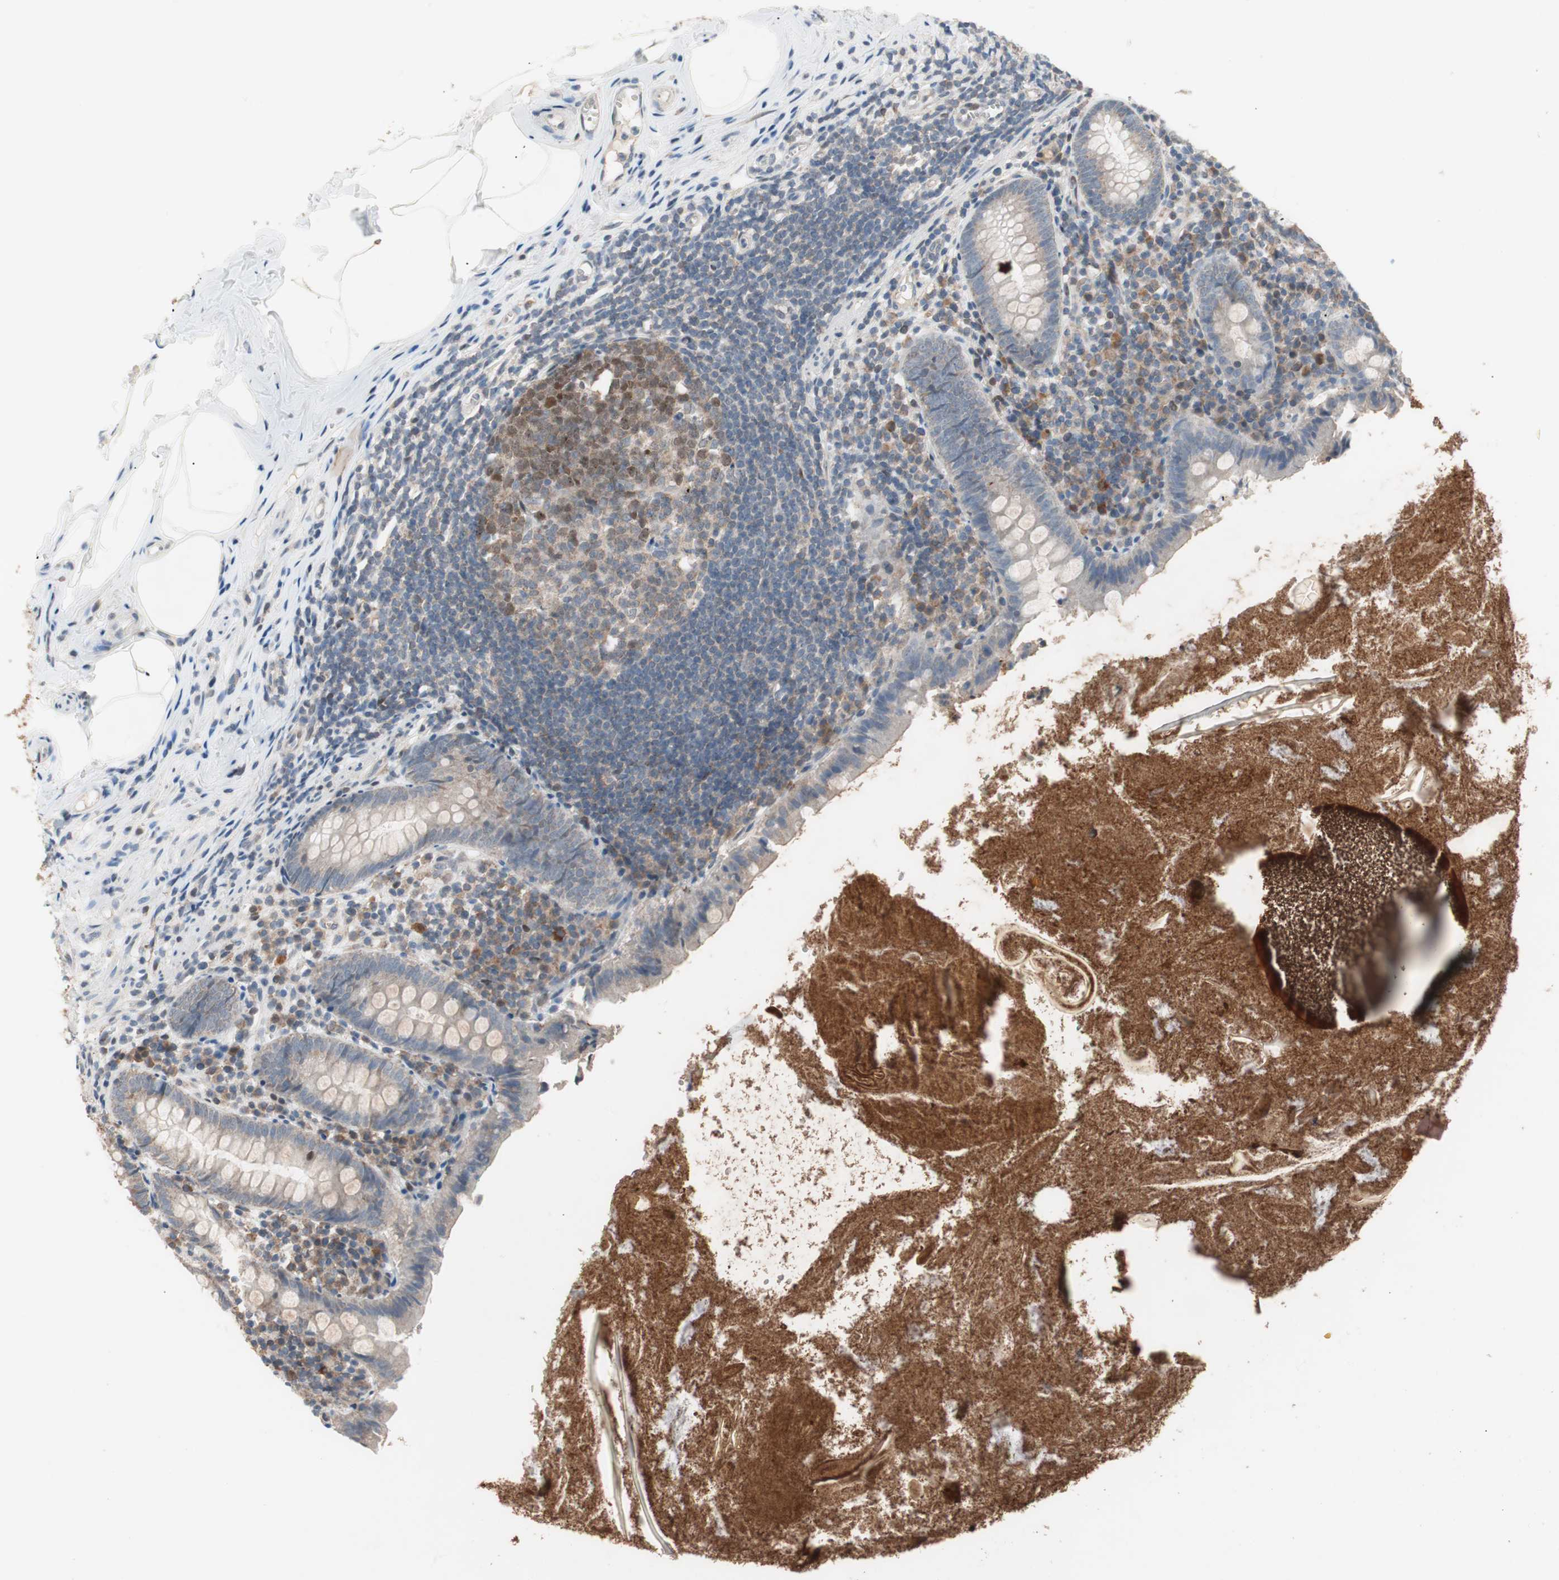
{"staining": {"intensity": "negative", "quantity": "none", "location": "none"}, "tissue": "appendix", "cell_type": "Glandular cells", "image_type": "normal", "snomed": [{"axis": "morphology", "description": "Normal tissue, NOS"}, {"axis": "topography", "description": "Appendix"}], "caption": "Immunohistochemistry (IHC) micrograph of unremarkable human appendix stained for a protein (brown), which displays no expression in glandular cells. (DAB immunohistochemistry (IHC) with hematoxylin counter stain).", "gene": "POLH", "patient": {"sex": "male", "age": 52}}